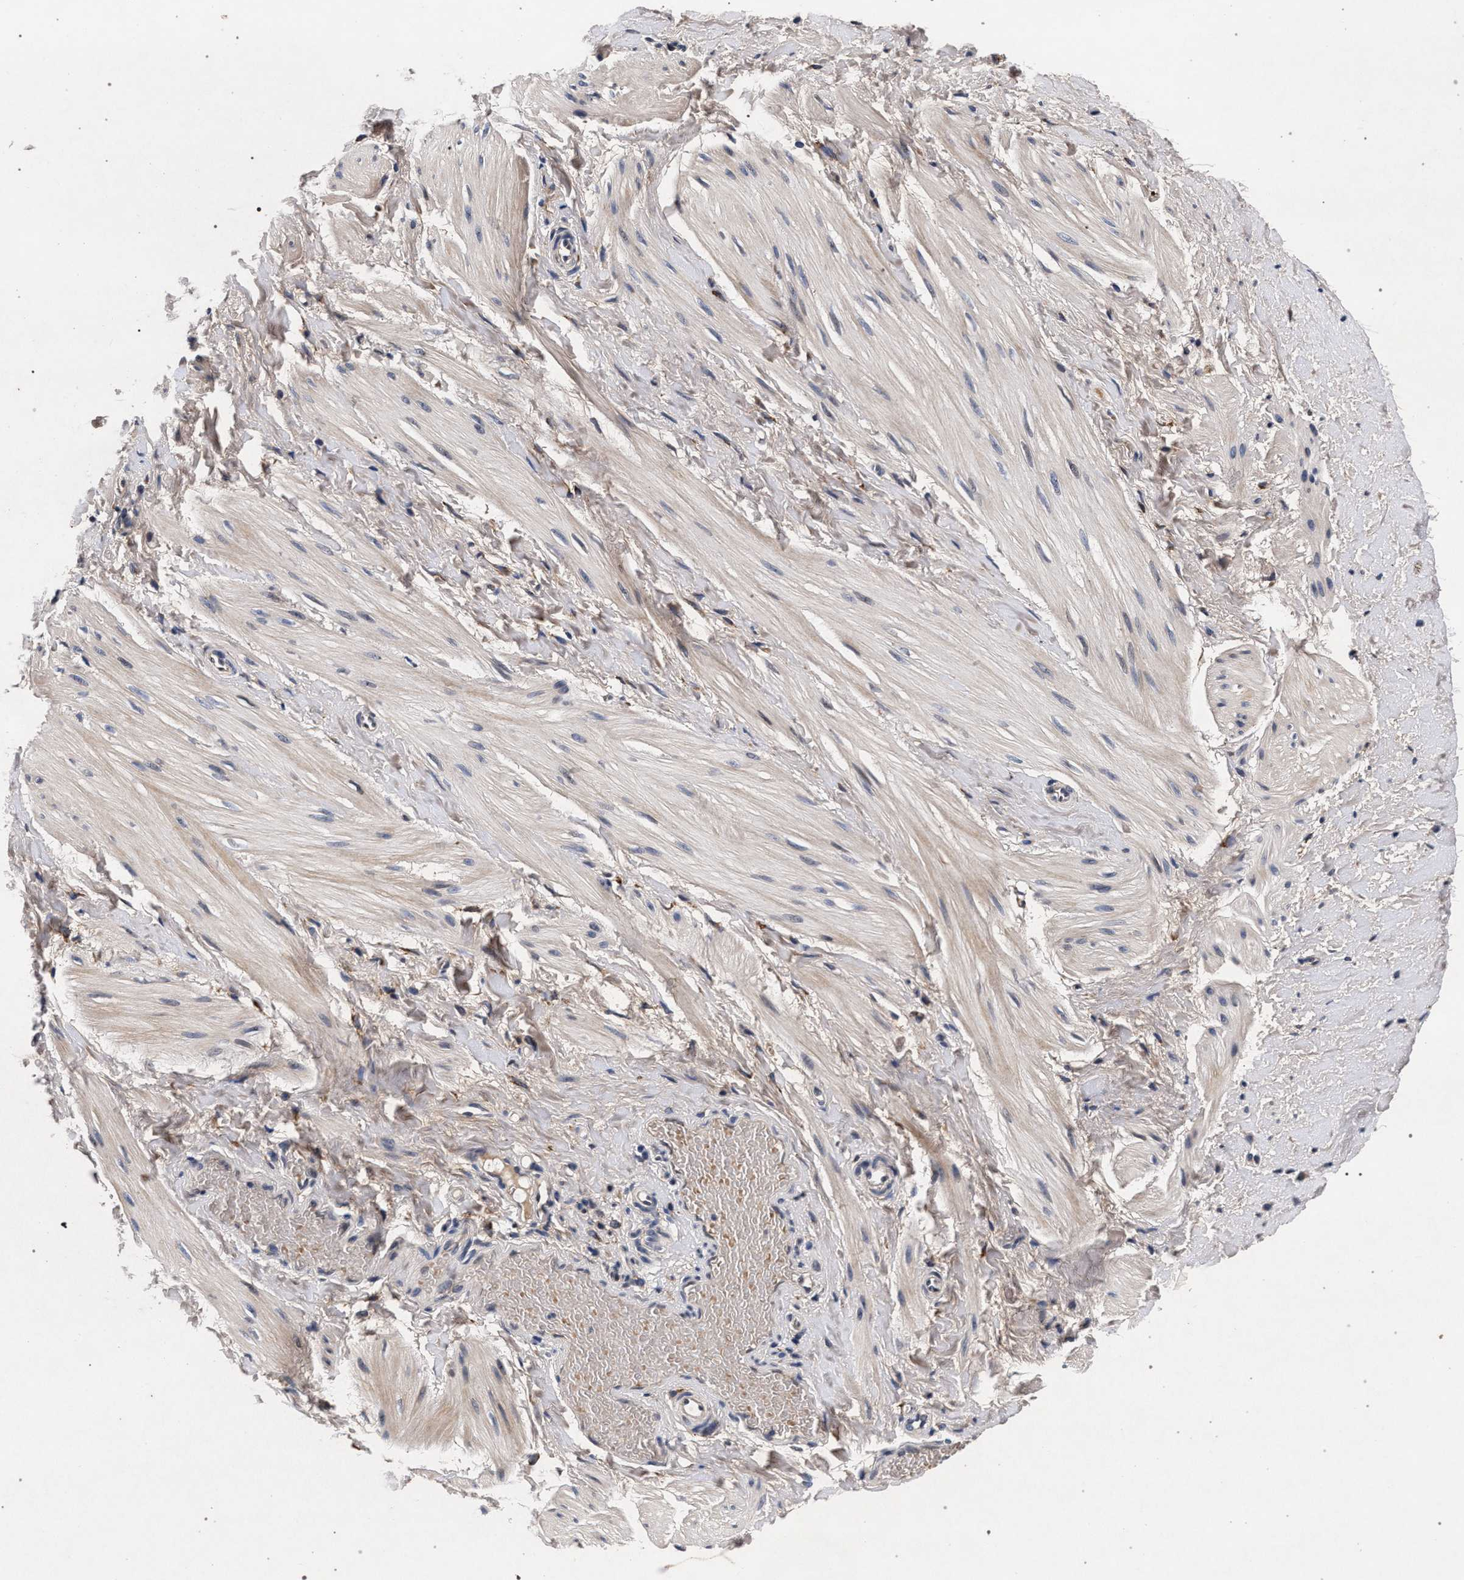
{"staining": {"intensity": "weak", "quantity": "<25%", "location": "cytoplasmic/membranous"}, "tissue": "smooth muscle", "cell_type": "Smooth muscle cells", "image_type": "normal", "snomed": [{"axis": "morphology", "description": "Normal tissue, NOS"}, {"axis": "topography", "description": "Smooth muscle"}], "caption": "Smooth muscle cells are negative for protein expression in benign human smooth muscle. The staining is performed using DAB brown chromogen with nuclei counter-stained in using hematoxylin.", "gene": "NEK7", "patient": {"sex": "male", "age": 16}}